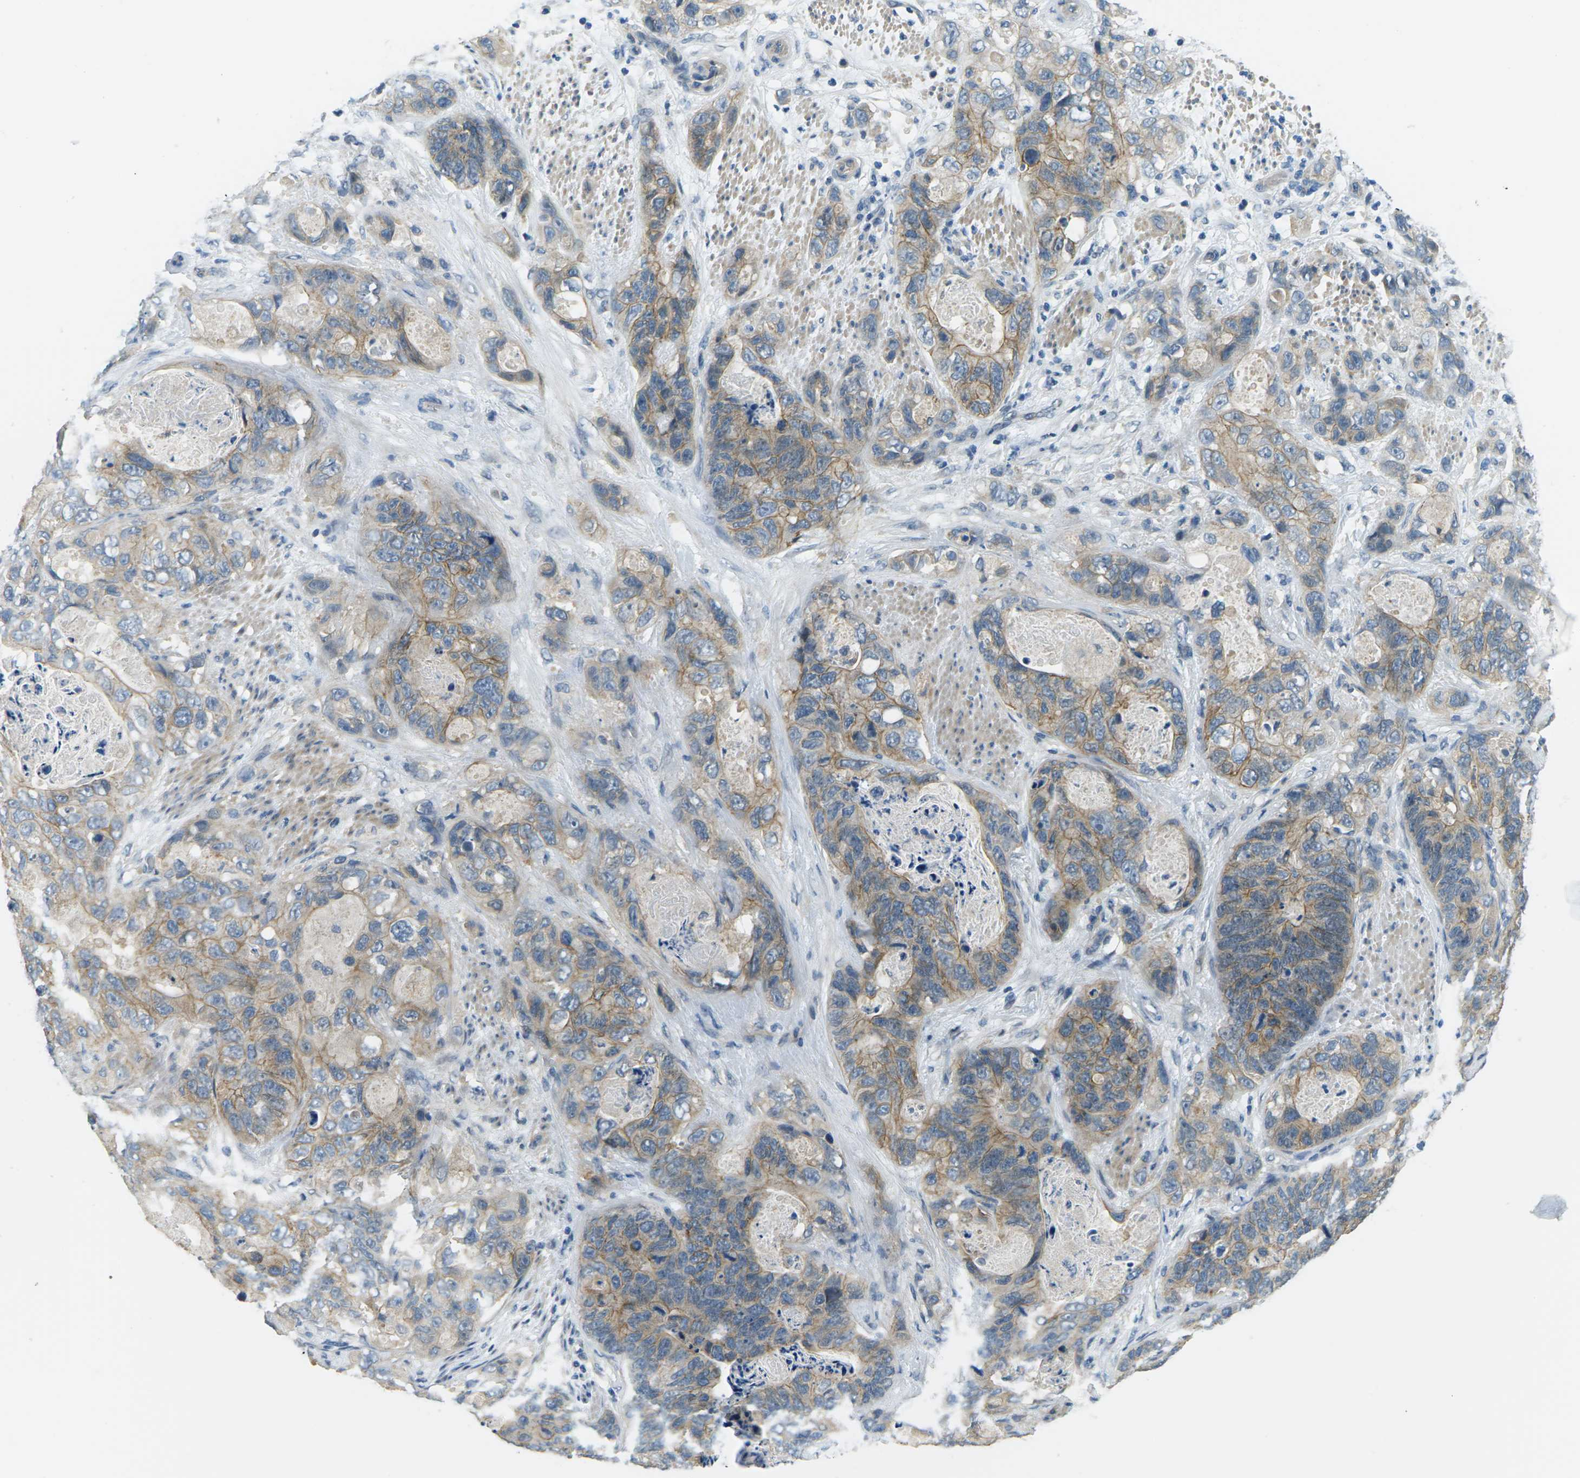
{"staining": {"intensity": "moderate", "quantity": ">75%", "location": "cytoplasmic/membranous"}, "tissue": "stomach cancer", "cell_type": "Tumor cells", "image_type": "cancer", "snomed": [{"axis": "morphology", "description": "Adenocarcinoma, NOS"}, {"axis": "topography", "description": "Stomach"}], "caption": "Immunohistochemistry image of adenocarcinoma (stomach) stained for a protein (brown), which reveals medium levels of moderate cytoplasmic/membranous expression in approximately >75% of tumor cells.", "gene": "CTNND1", "patient": {"sex": "female", "age": 89}}